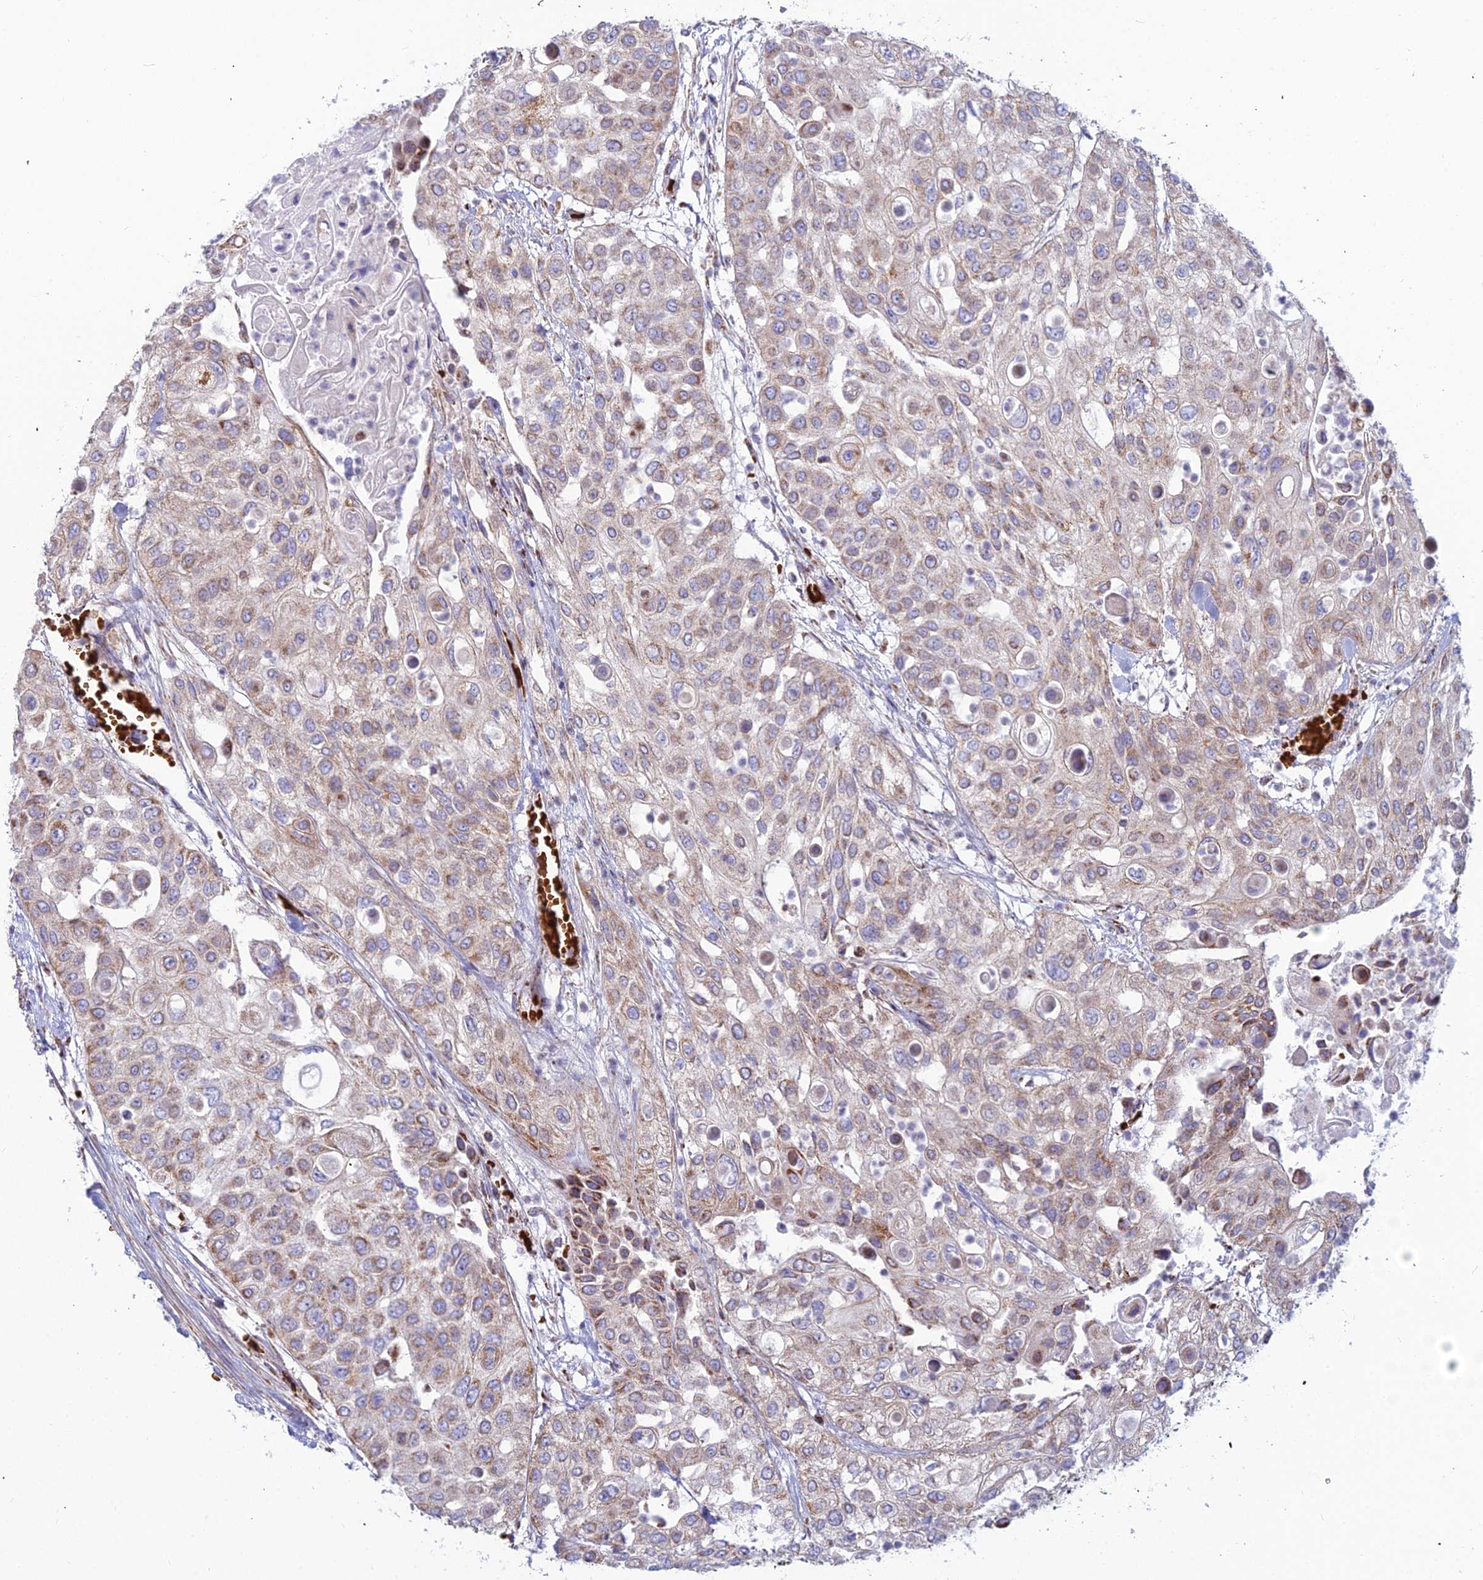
{"staining": {"intensity": "weak", "quantity": ">75%", "location": "cytoplasmic/membranous"}, "tissue": "urothelial cancer", "cell_type": "Tumor cells", "image_type": "cancer", "snomed": [{"axis": "morphology", "description": "Urothelial carcinoma, High grade"}, {"axis": "topography", "description": "Urinary bladder"}], "caption": "Weak cytoplasmic/membranous protein expression is appreciated in approximately >75% of tumor cells in high-grade urothelial carcinoma. (IHC, brightfield microscopy, high magnification).", "gene": "SLC35F4", "patient": {"sex": "female", "age": 79}}